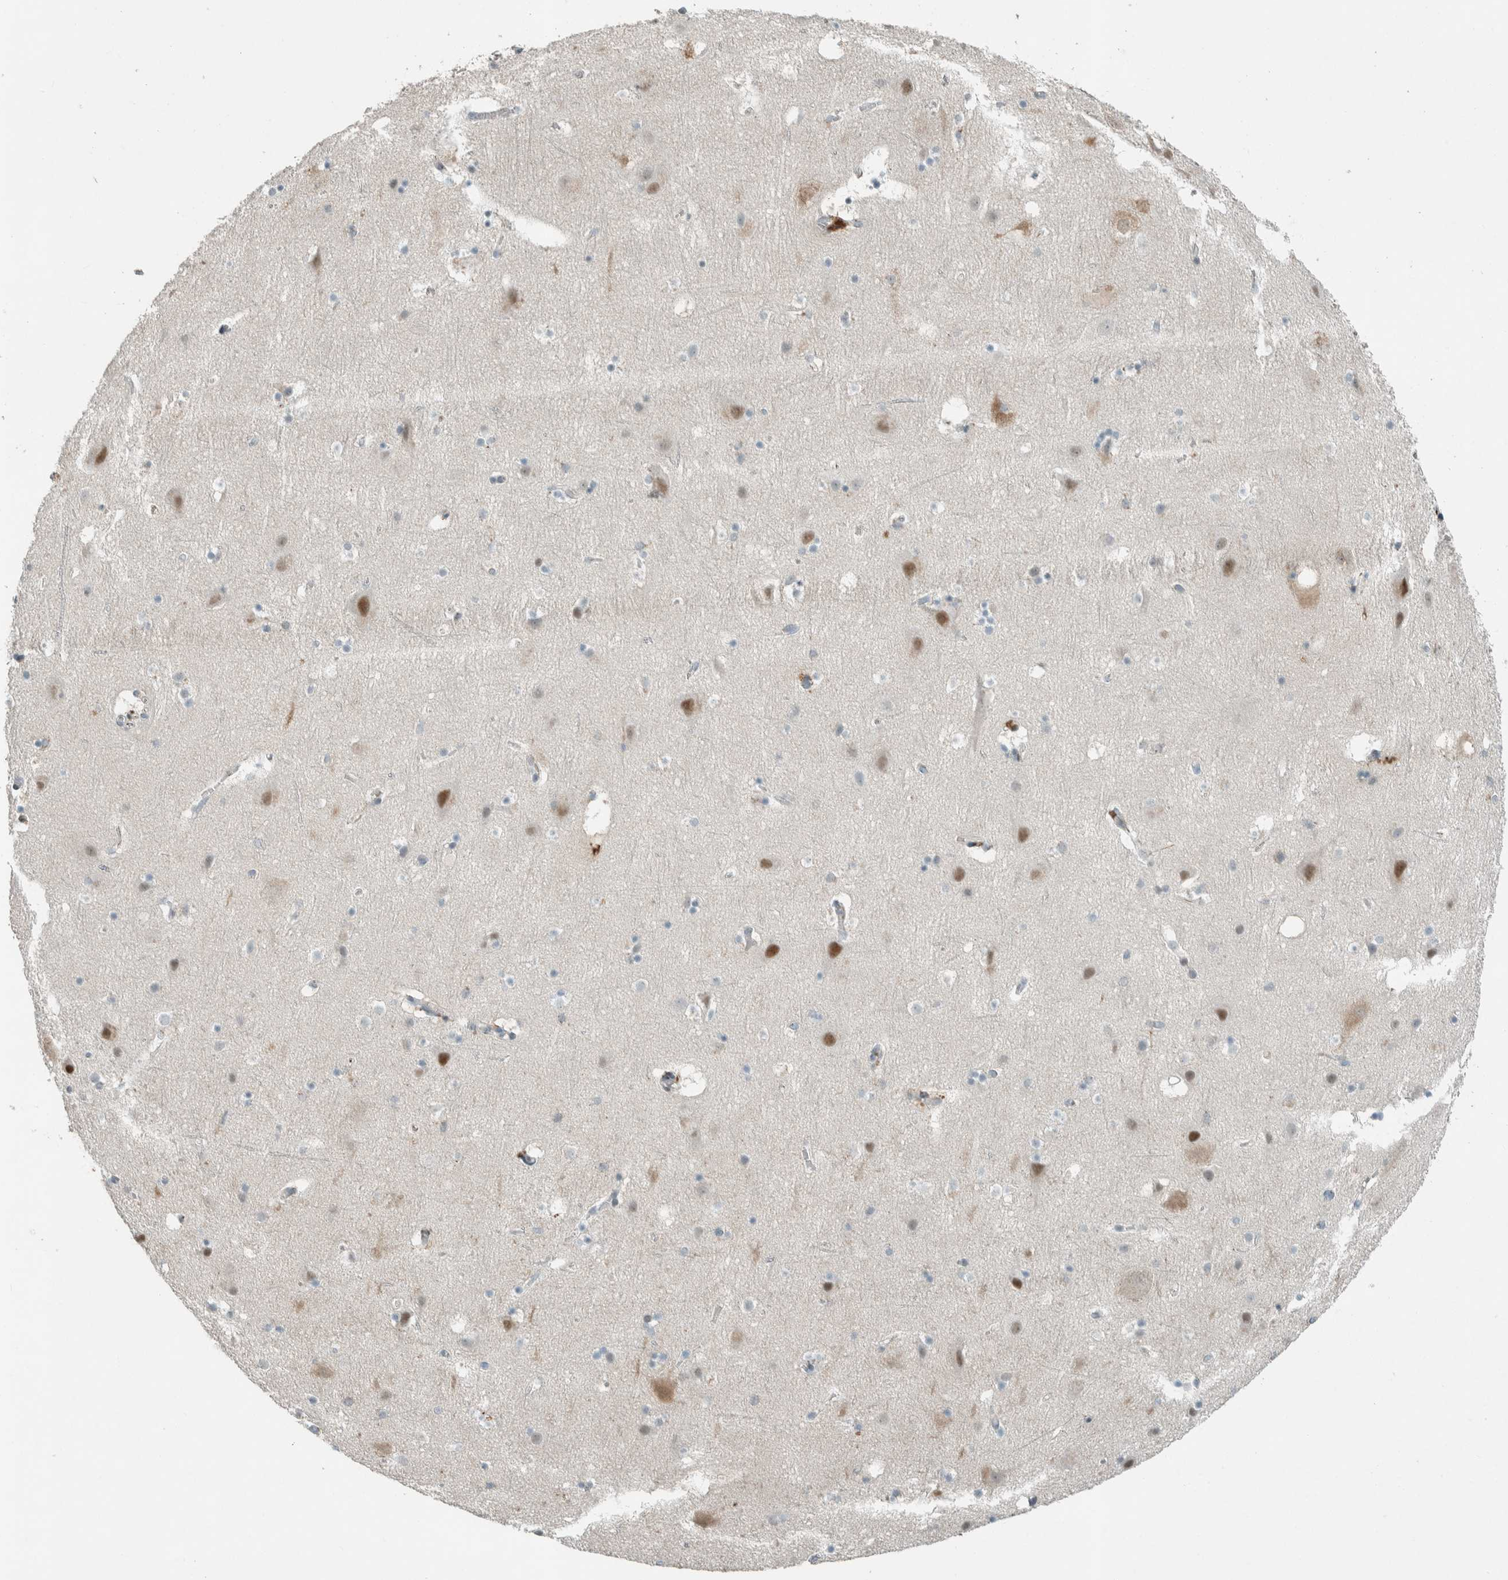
{"staining": {"intensity": "negative", "quantity": "none", "location": "none"}, "tissue": "cerebral cortex", "cell_type": "Endothelial cells", "image_type": "normal", "snomed": [{"axis": "morphology", "description": "Normal tissue, NOS"}, {"axis": "topography", "description": "Cerebral cortex"}], "caption": "Immunohistochemical staining of unremarkable human cerebral cortex reveals no significant expression in endothelial cells. Brightfield microscopy of IHC stained with DAB (brown) and hematoxylin (blue), captured at high magnification.", "gene": "CERCAM", "patient": {"sex": "male", "age": 45}}